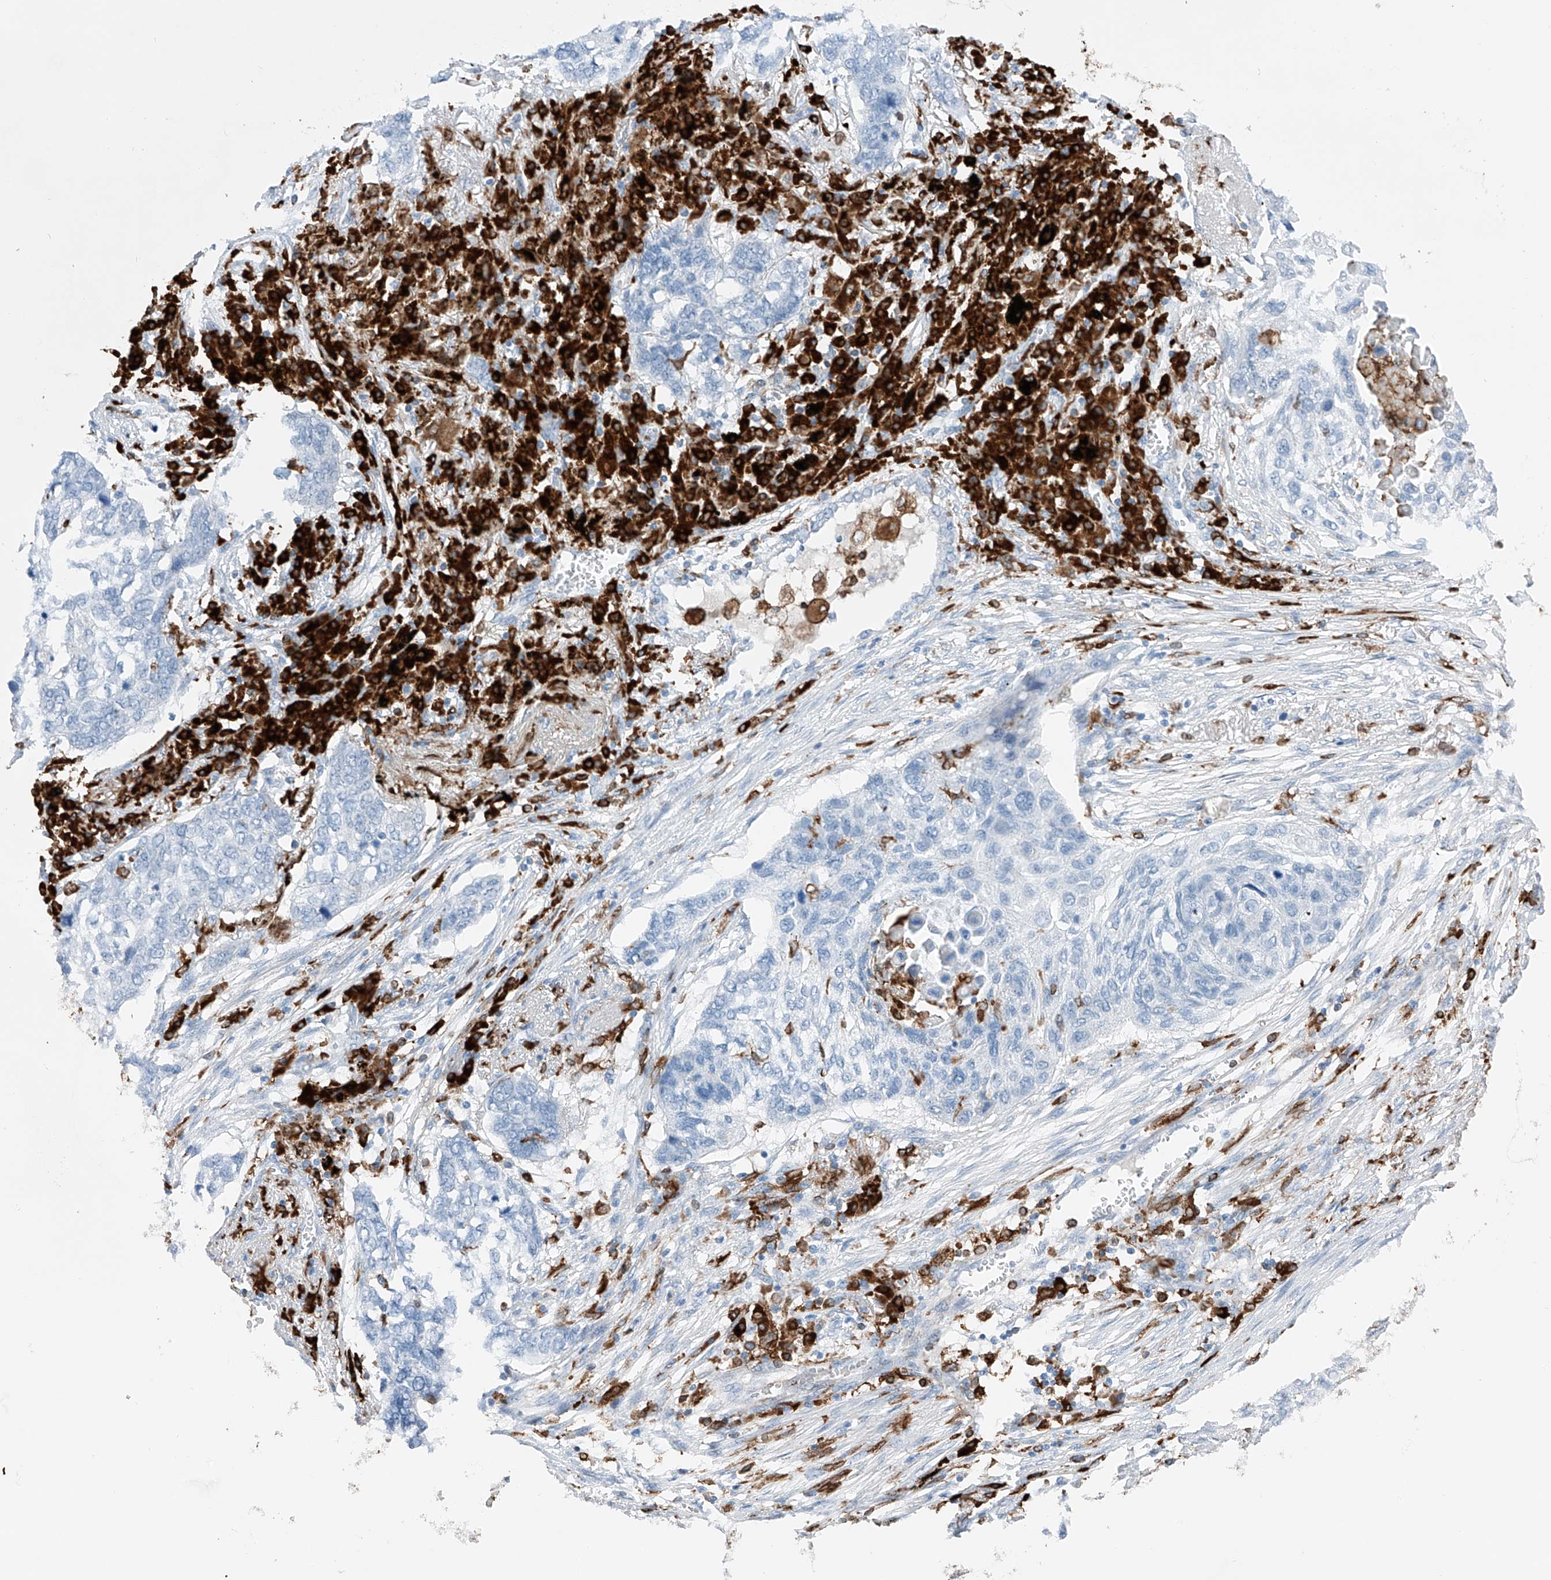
{"staining": {"intensity": "negative", "quantity": "none", "location": "none"}, "tissue": "lung cancer", "cell_type": "Tumor cells", "image_type": "cancer", "snomed": [{"axis": "morphology", "description": "Squamous cell carcinoma, NOS"}, {"axis": "topography", "description": "Lung"}], "caption": "Tumor cells are negative for protein expression in human squamous cell carcinoma (lung).", "gene": "TBXAS1", "patient": {"sex": "female", "age": 63}}